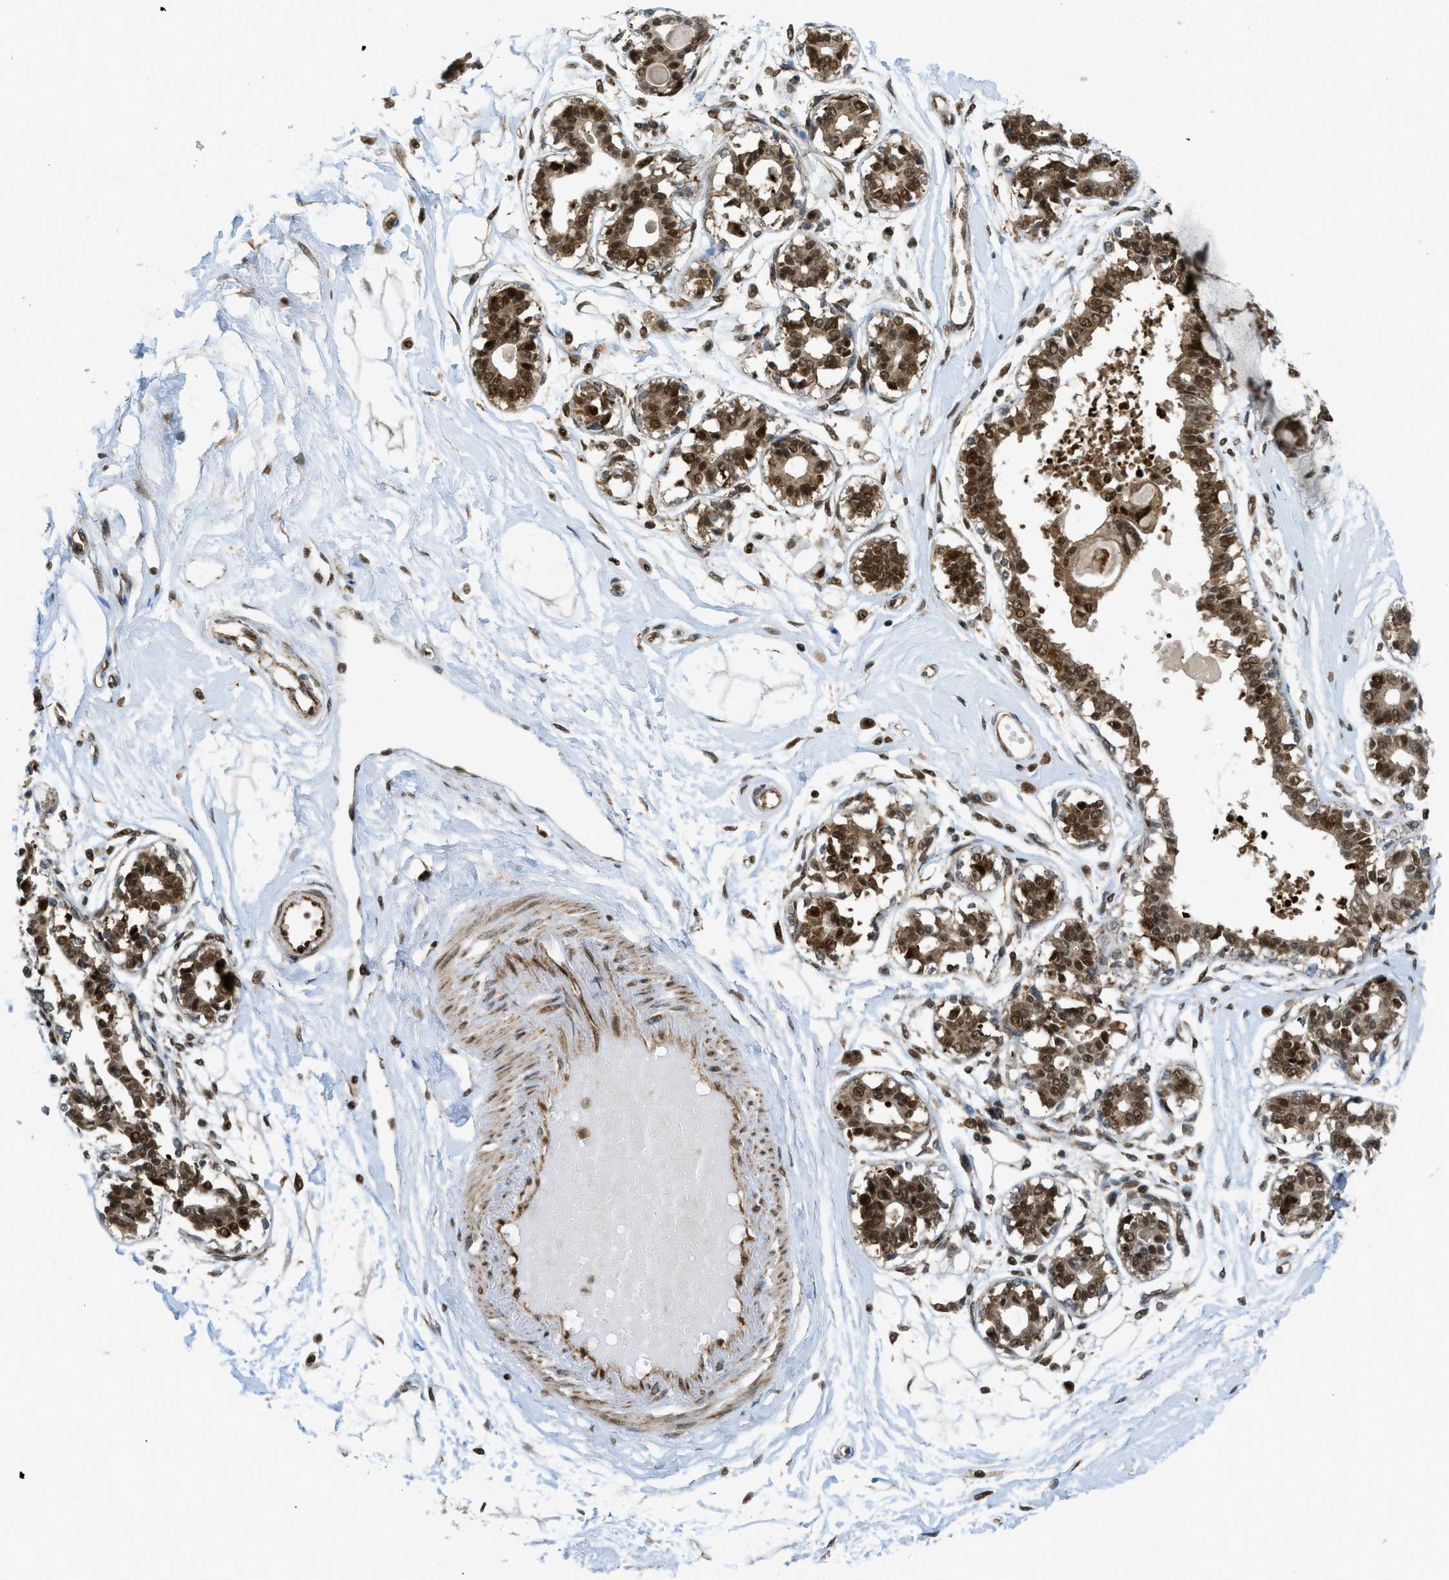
{"staining": {"intensity": "strong", "quantity": ">75%", "location": "nuclear"}, "tissue": "breast", "cell_type": "Adipocytes", "image_type": "normal", "snomed": [{"axis": "morphology", "description": "Normal tissue, NOS"}, {"axis": "topography", "description": "Breast"}], "caption": "This image shows normal breast stained with IHC to label a protein in brown. The nuclear of adipocytes show strong positivity for the protein. Nuclei are counter-stained blue.", "gene": "TNPO1", "patient": {"sex": "female", "age": 45}}